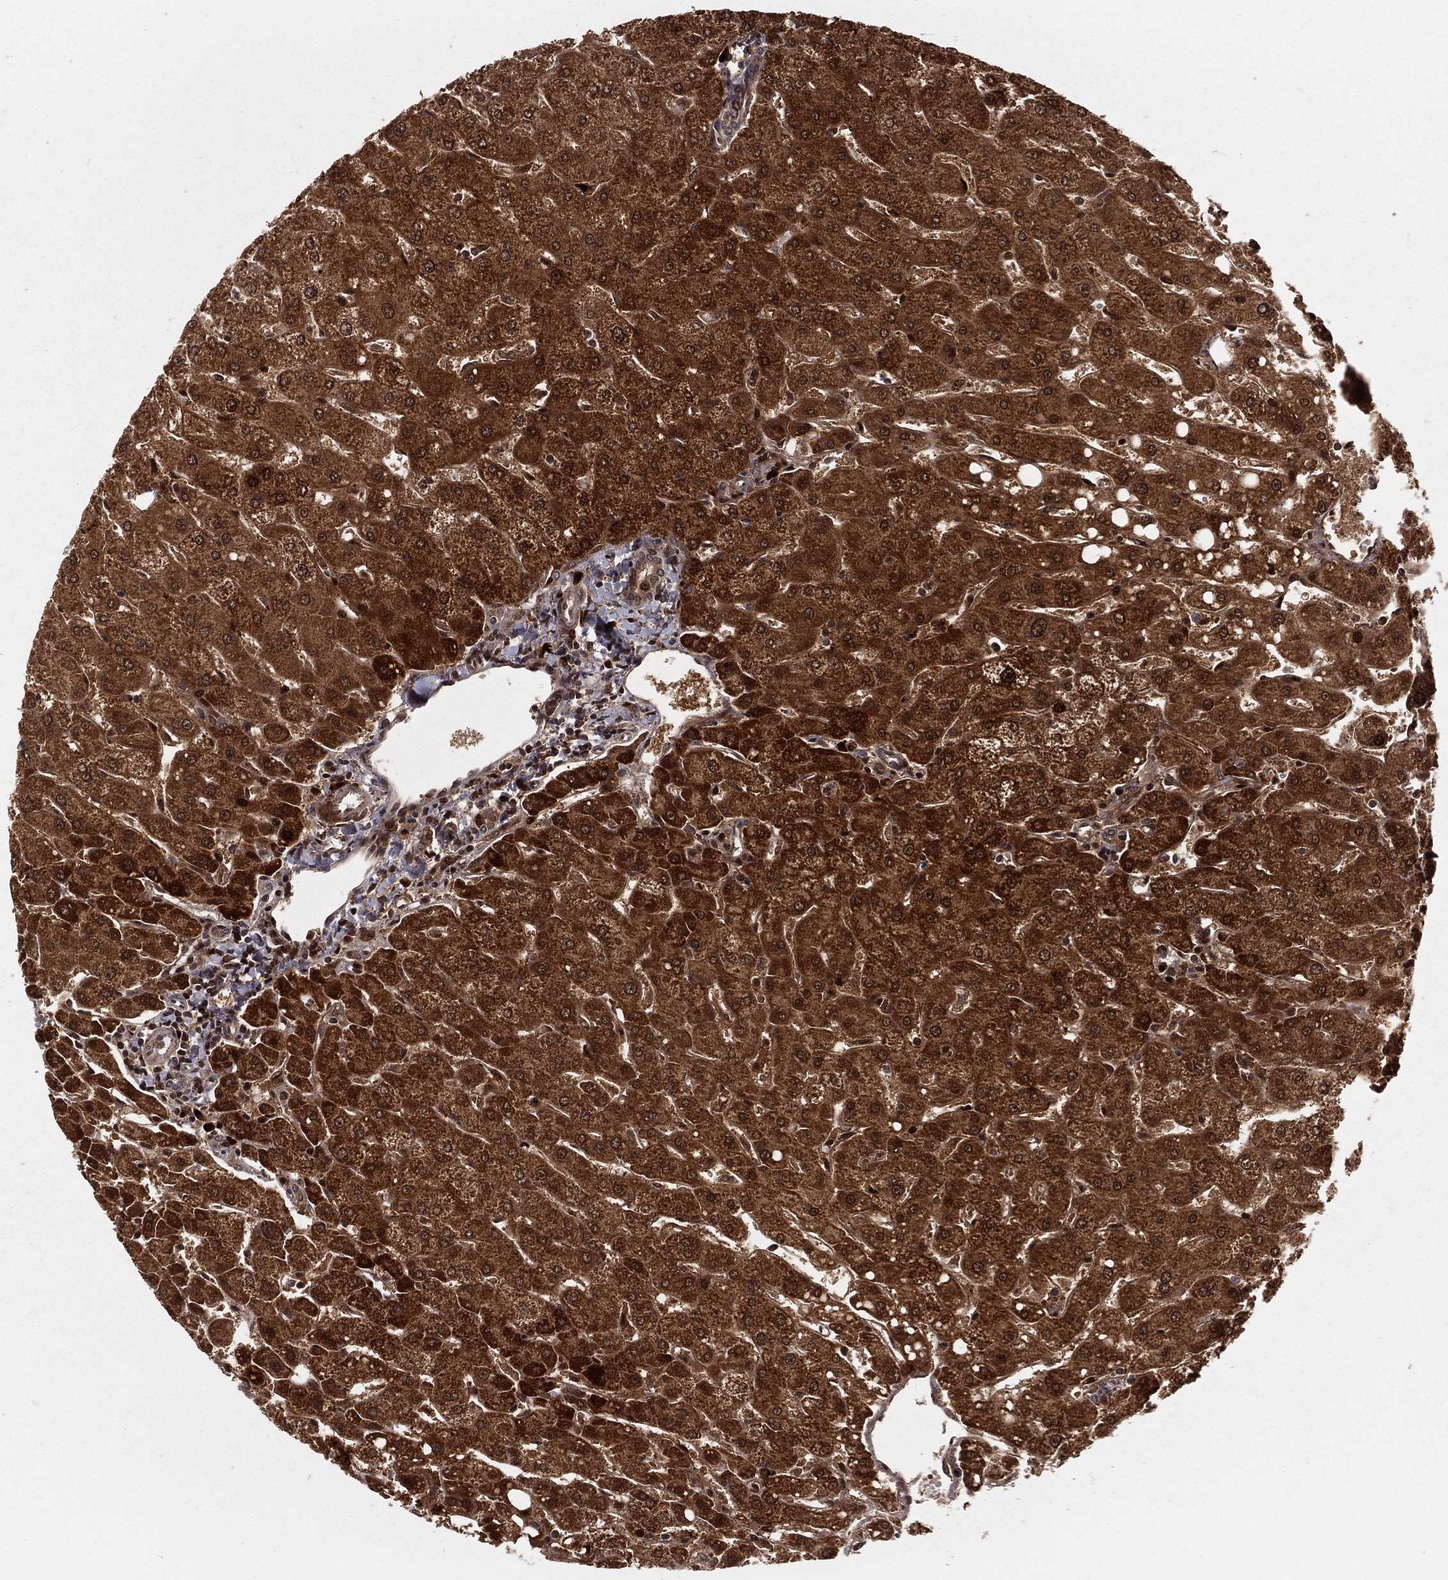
{"staining": {"intensity": "weak", "quantity": "<25%", "location": "cytoplasmic/membranous"}, "tissue": "liver", "cell_type": "Cholangiocytes", "image_type": "normal", "snomed": [{"axis": "morphology", "description": "Normal tissue, NOS"}, {"axis": "topography", "description": "Liver"}], "caption": "Cholangiocytes are negative for brown protein staining in unremarkable liver. (Brightfield microscopy of DAB immunohistochemistry at high magnification).", "gene": "MDM2", "patient": {"sex": "male", "age": 67}}